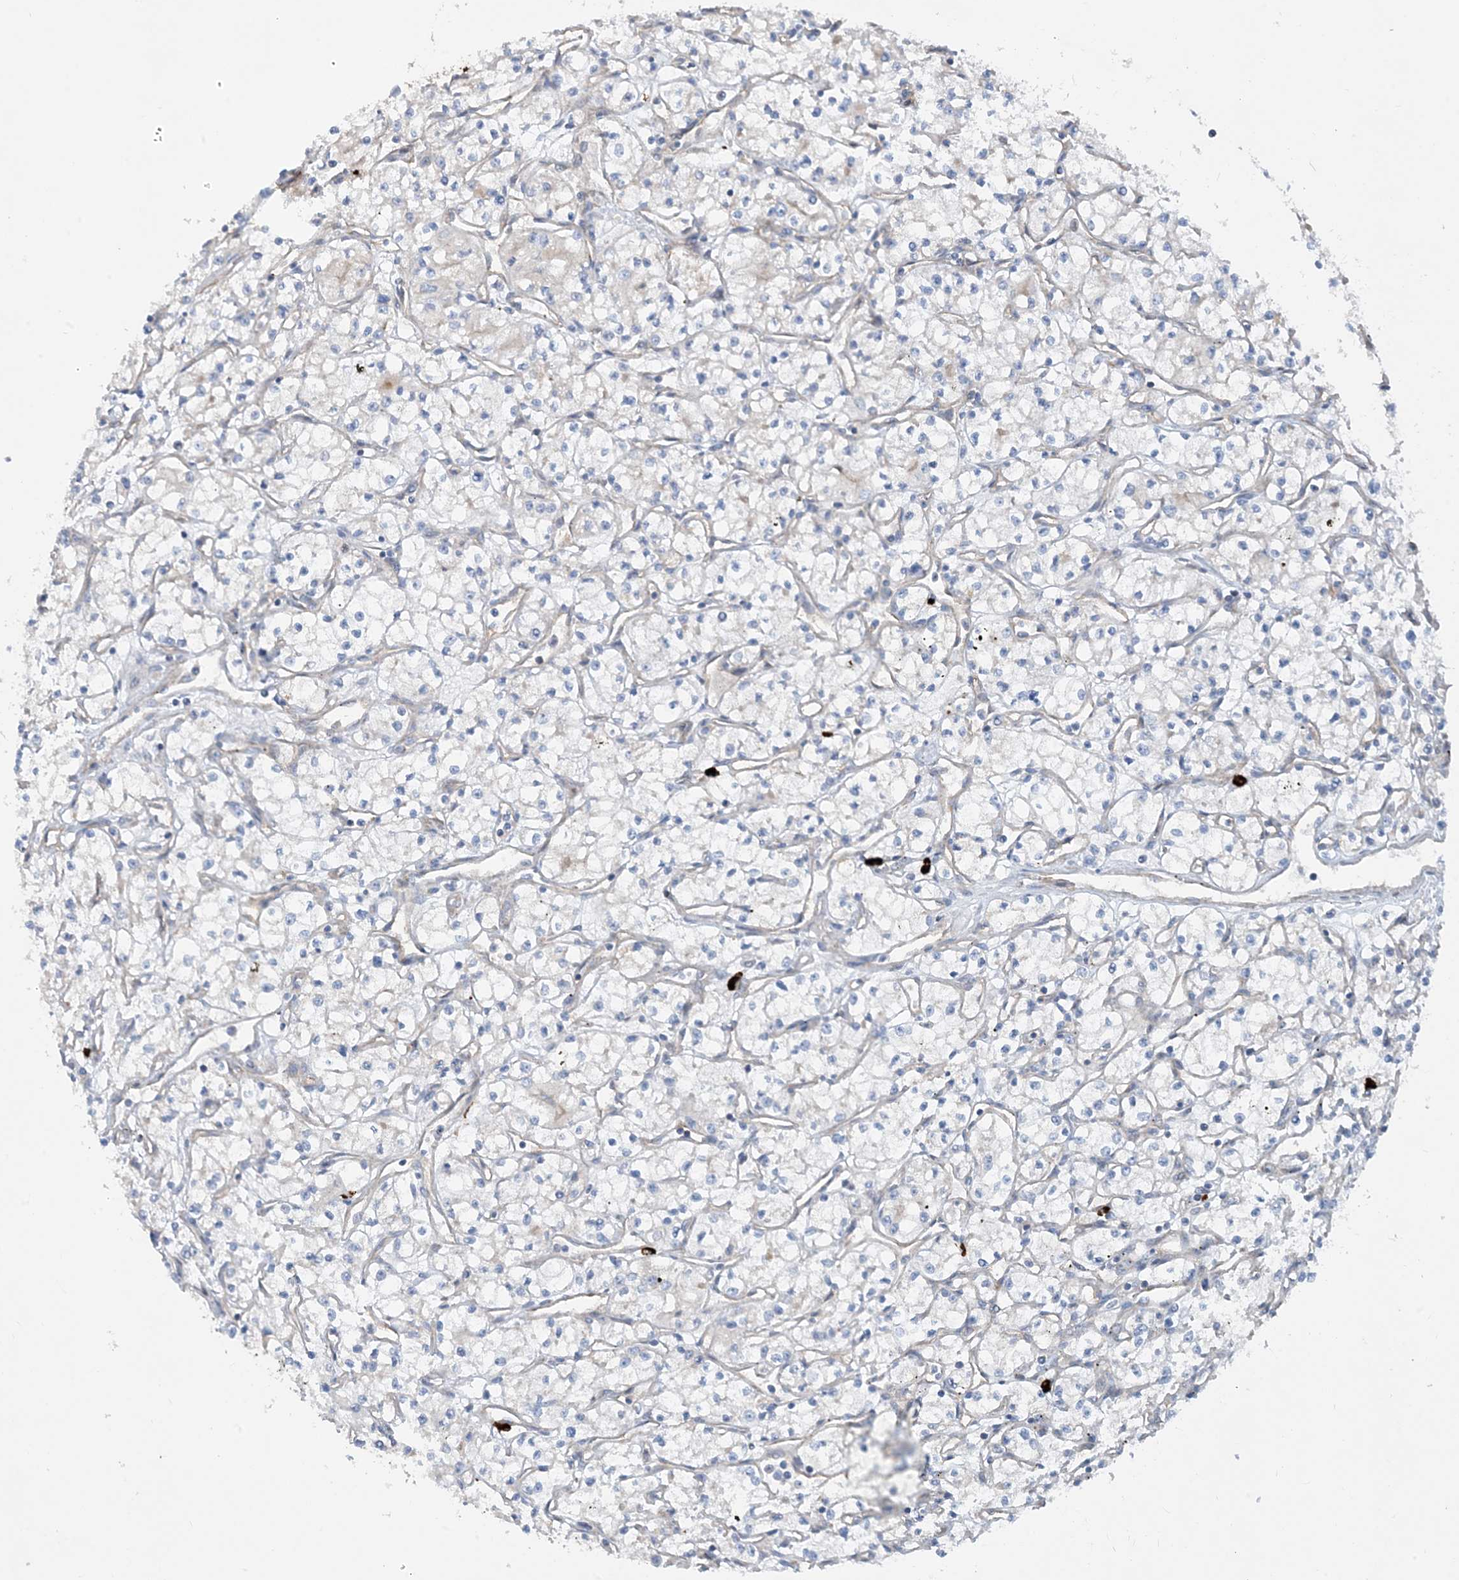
{"staining": {"intensity": "negative", "quantity": "none", "location": "none"}, "tissue": "renal cancer", "cell_type": "Tumor cells", "image_type": "cancer", "snomed": [{"axis": "morphology", "description": "Adenocarcinoma, NOS"}, {"axis": "topography", "description": "Kidney"}], "caption": "High magnification brightfield microscopy of renal cancer (adenocarcinoma) stained with DAB (brown) and counterstained with hematoxylin (blue): tumor cells show no significant staining.", "gene": "PCDHGA1", "patient": {"sex": "male", "age": 59}}